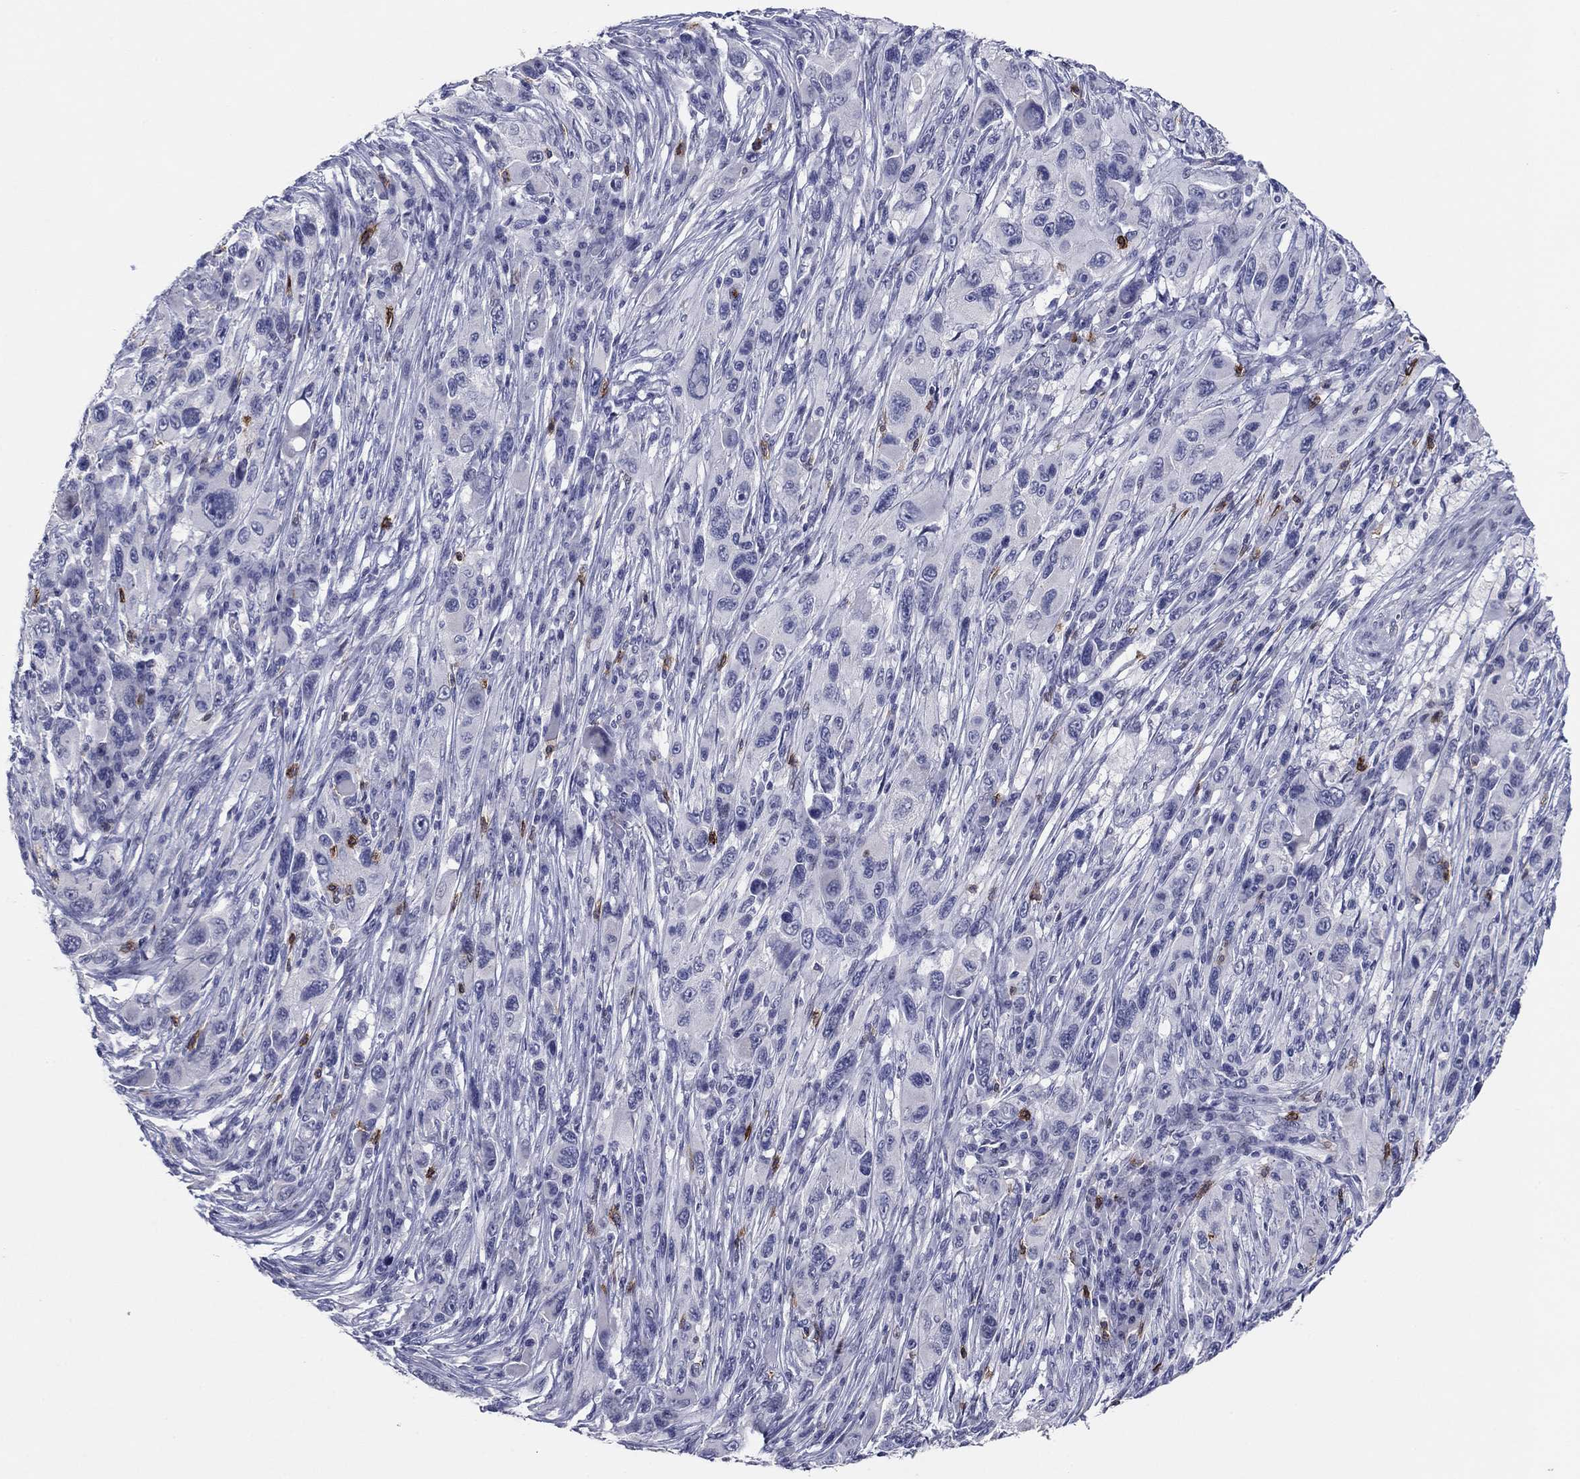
{"staining": {"intensity": "negative", "quantity": "none", "location": "none"}, "tissue": "melanoma", "cell_type": "Tumor cells", "image_type": "cancer", "snomed": [{"axis": "morphology", "description": "Malignant melanoma, NOS"}, {"axis": "topography", "description": "Skin"}], "caption": "Melanoma was stained to show a protein in brown. There is no significant positivity in tumor cells. (DAB IHC visualized using brightfield microscopy, high magnification).", "gene": "ITGAE", "patient": {"sex": "male", "age": 53}}